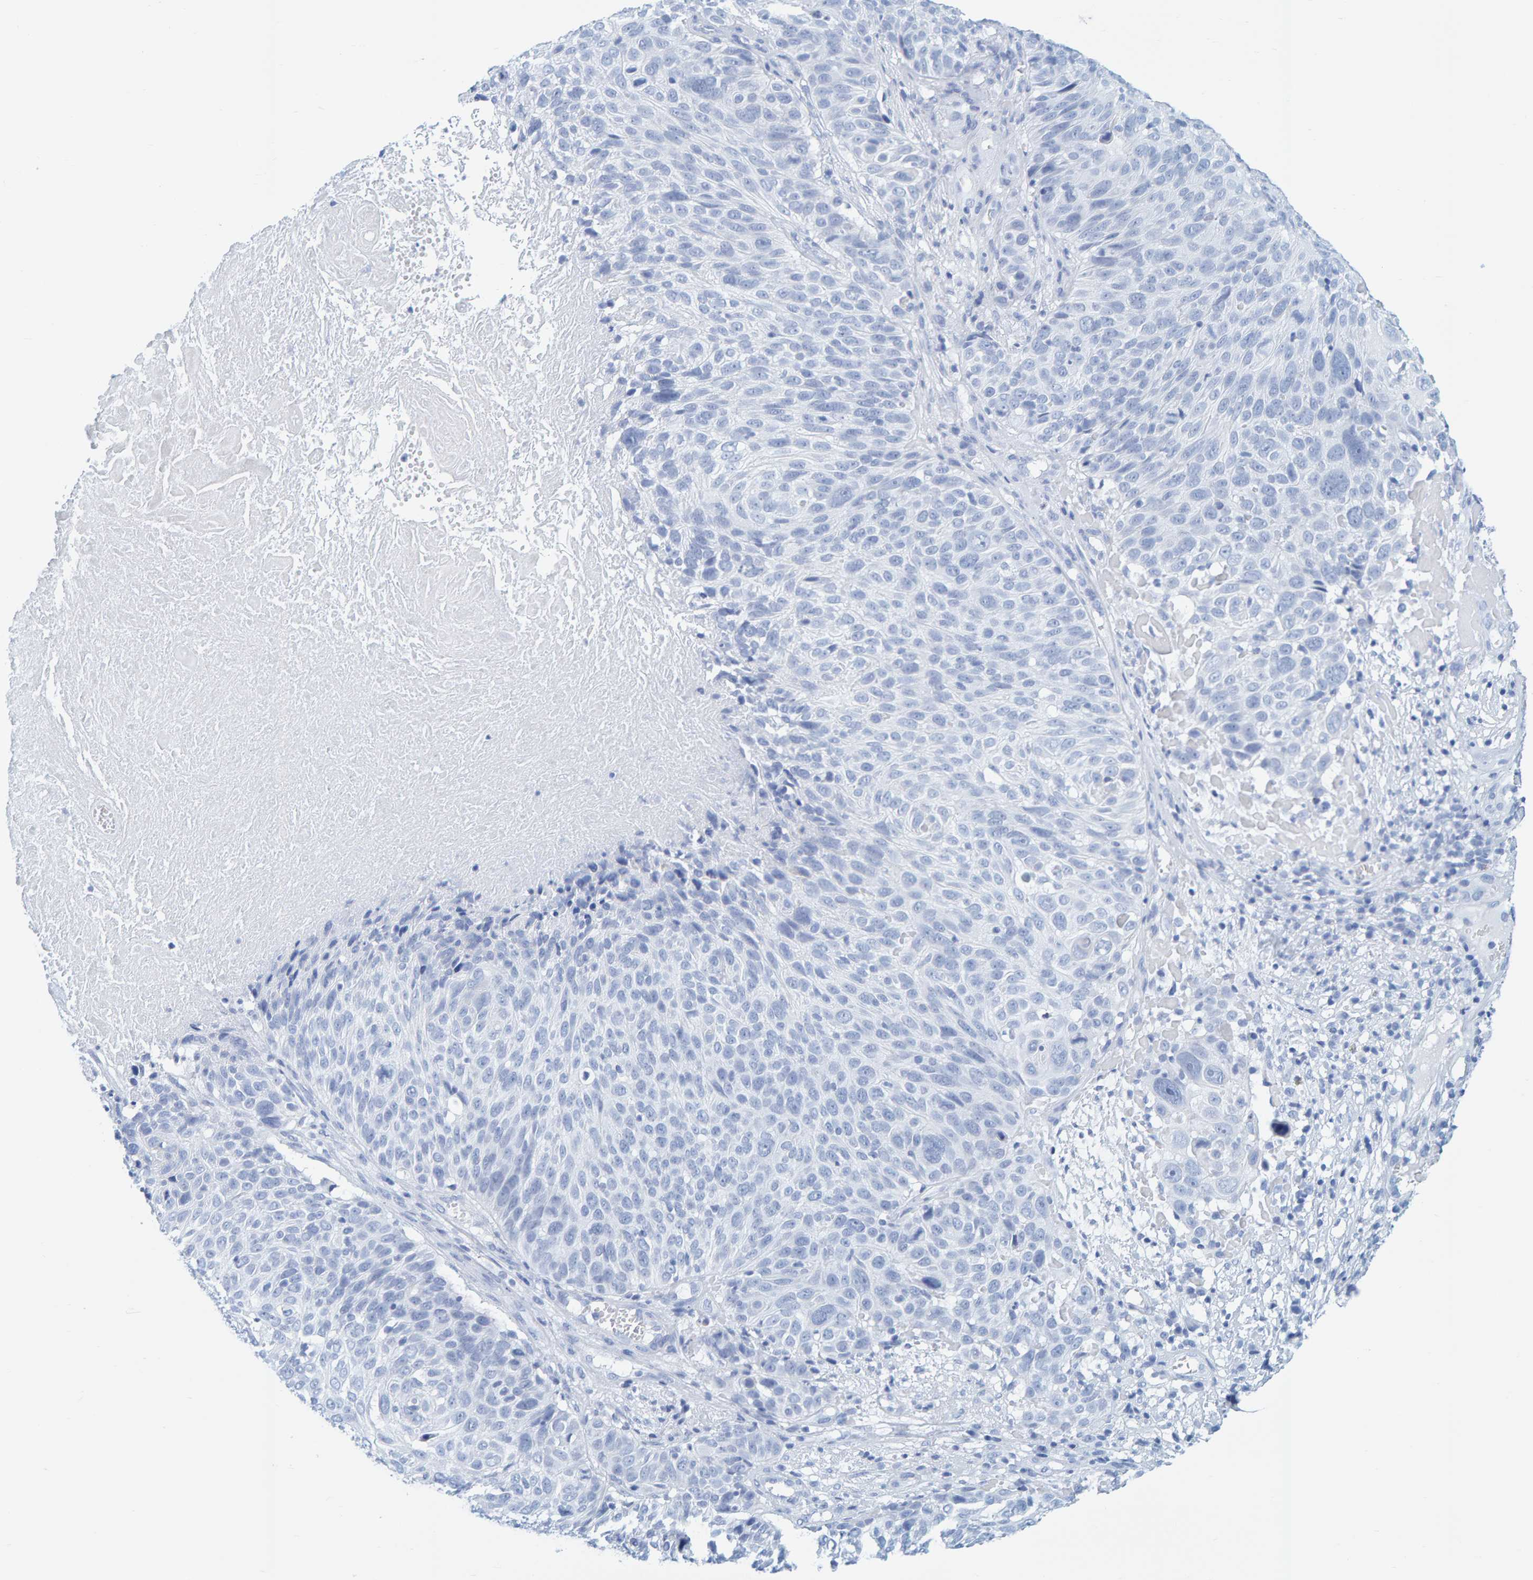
{"staining": {"intensity": "negative", "quantity": "none", "location": "none"}, "tissue": "cervical cancer", "cell_type": "Tumor cells", "image_type": "cancer", "snomed": [{"axis": "morphology", "description": "Squamous cell carcinoma, NOS"}, {"axis": "topography", "description": "Cervix"}], "caption": "The histopathology image reveals no staining of tumor cells in cervical squamous cell carcinoma.", "gene": "SFTPC", "patient": {"sex": "female", "age": 74}}